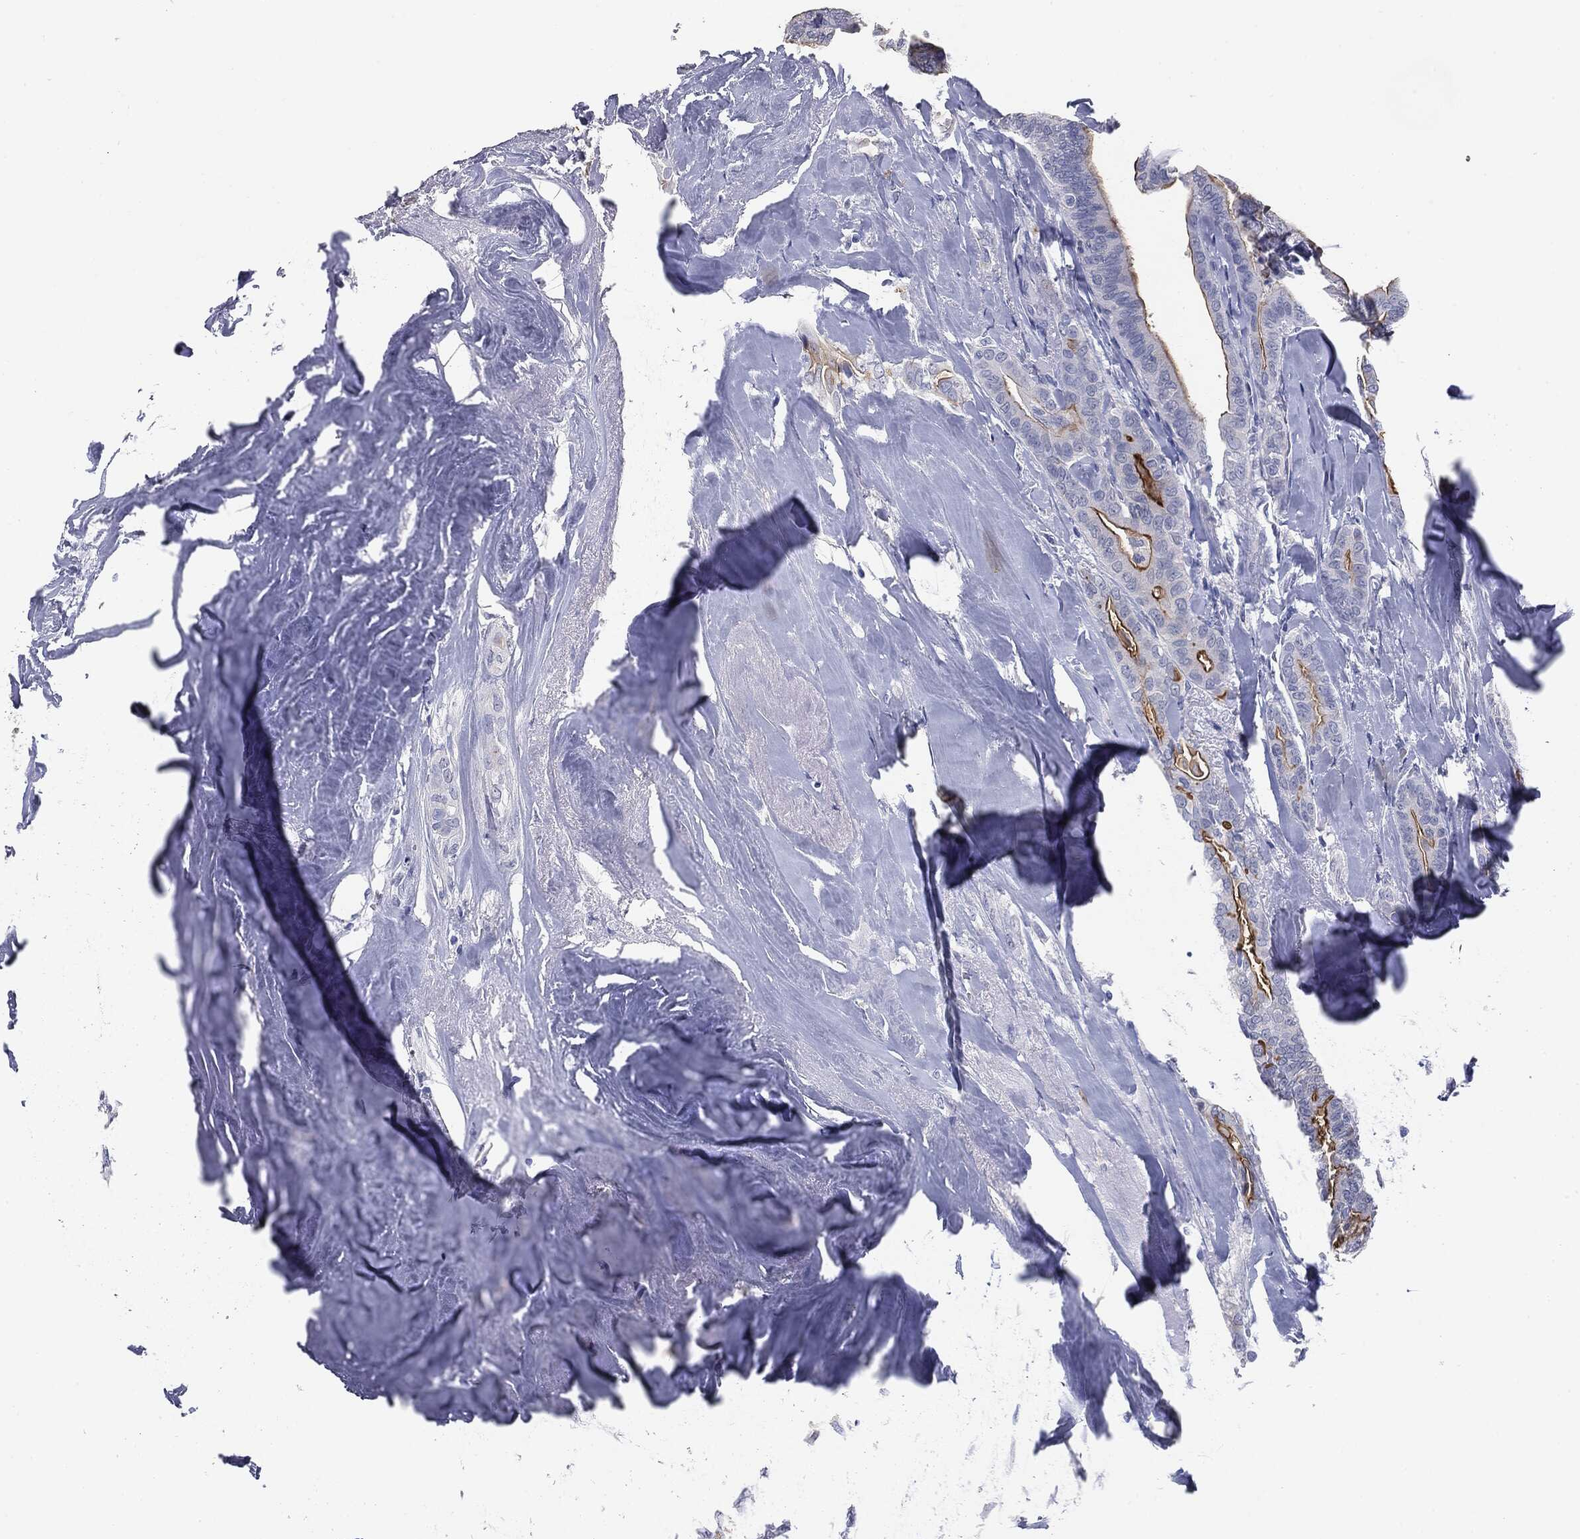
{"staining": {"intensity": "moderate", "quantity": "<25%", "location": "cytoplasmic/membranous"}, "tissue": "thyroid cancer", "cell_type": "Tumor cells", "image_type": "cancer", "snomed": [{"axis": "morphology", "description": "Papillary adenocarcinoma, NOS"}, {"axis": "topography", "description": "Thyroid gland"}], "caption": "This is a micrograph of immunohistochemistry (IHC) staining of thyroid papillary adenocarcinoma, which shows moderate expression in the cytoplasmic/membranous of tumor cells.", "gene": "MUC1", "patient": {"sex": "male", "age": 61}}